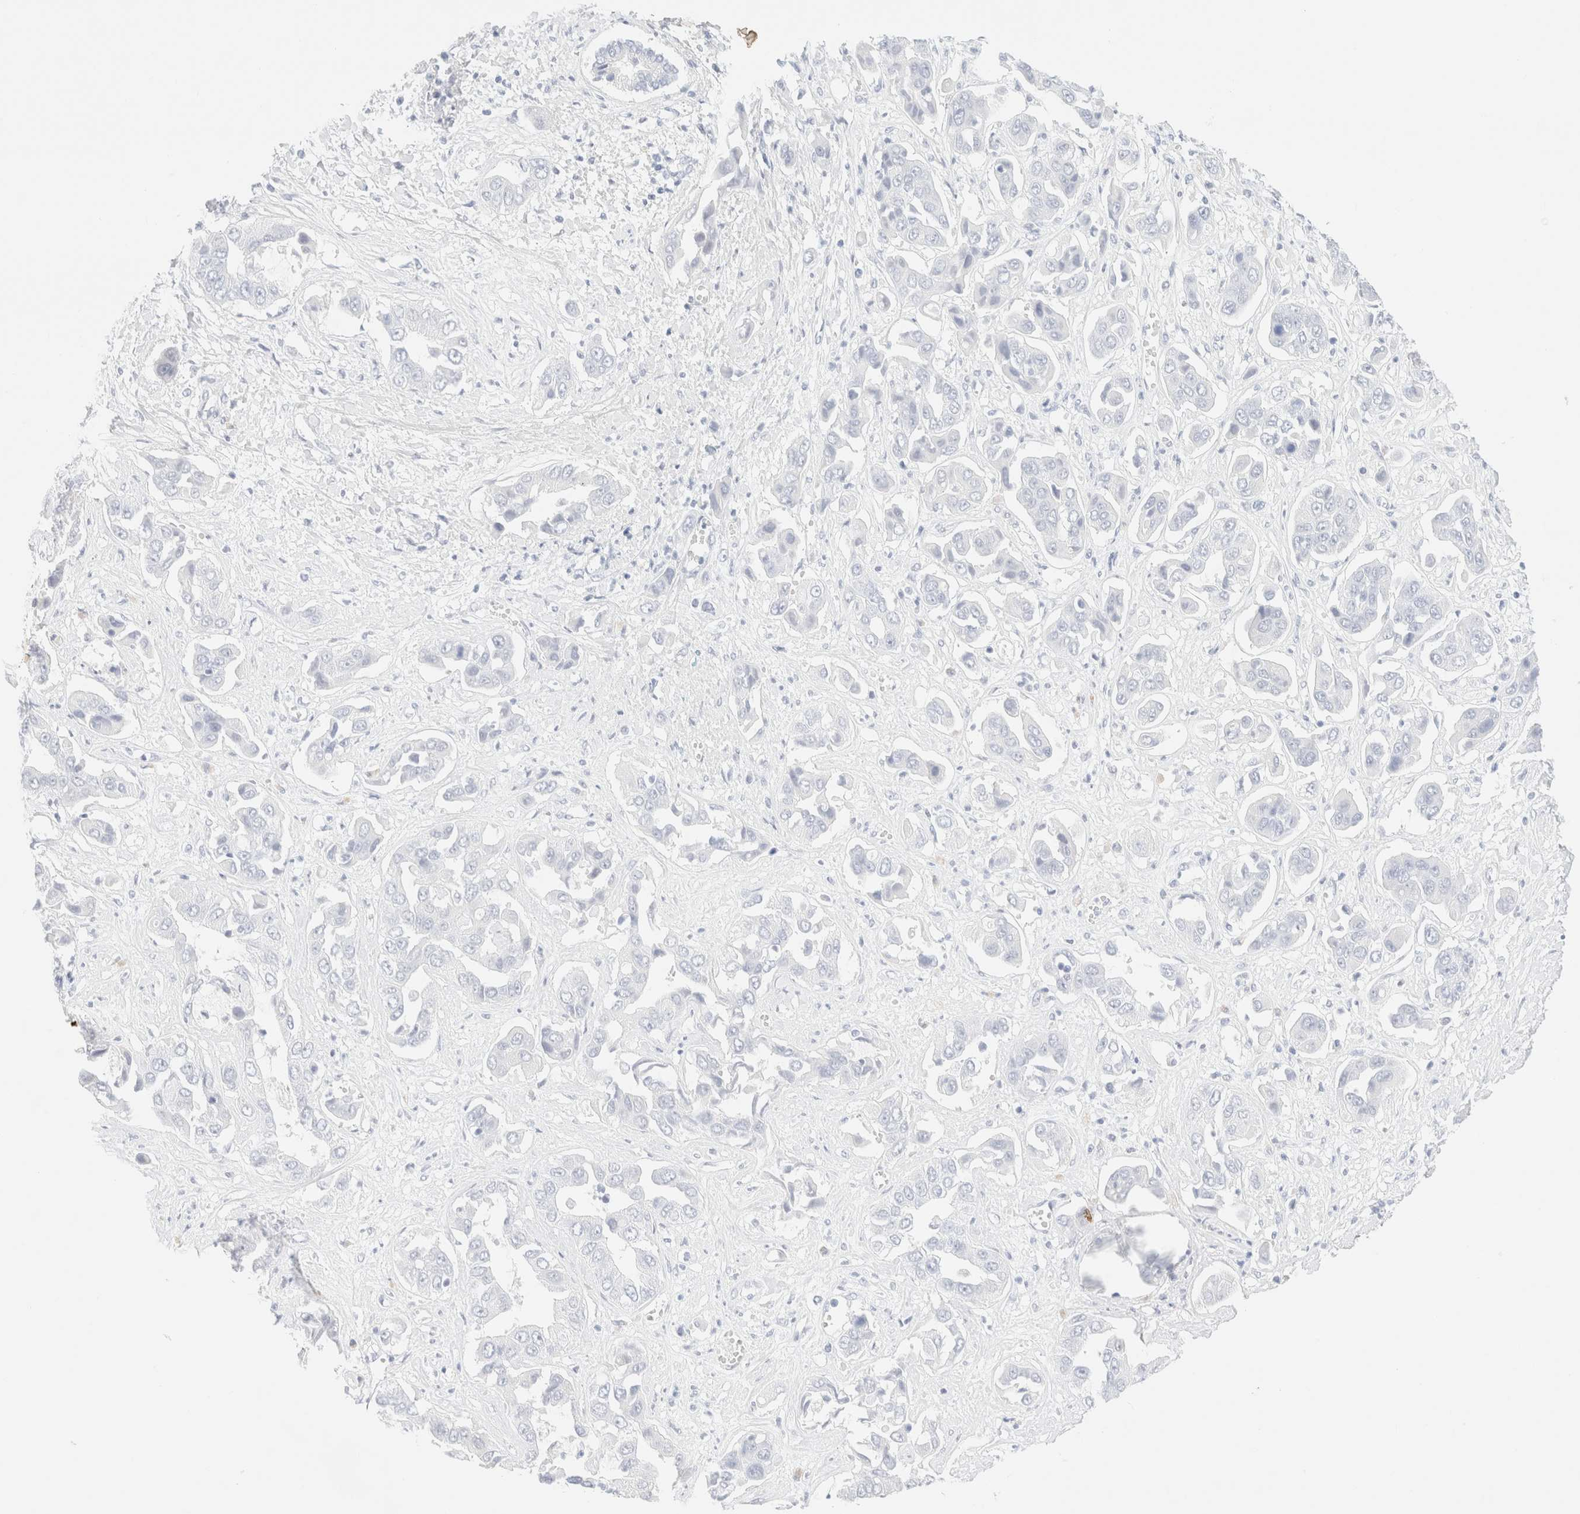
{"staining": {"intensity": "negative", "quantity": "none", "location": "none"}, "tissue": "liver cancer", "cell_type": "Tumor cells", "image_type": "cancer", "snomed": [{"axis": "morphology", "description": "Cholangiocarcinoma"}, {"axis": "topography", "description": "Liver"}], "caption": "Immunohistochemistry (IHC) photomicrograph of human liver cancer (cholangiocarcinoma) stained for a protein (brown), which demonstrates no expression in tumor cells.", "gene": "KRT15", "patient": {"sex": "female", "age": 52}}